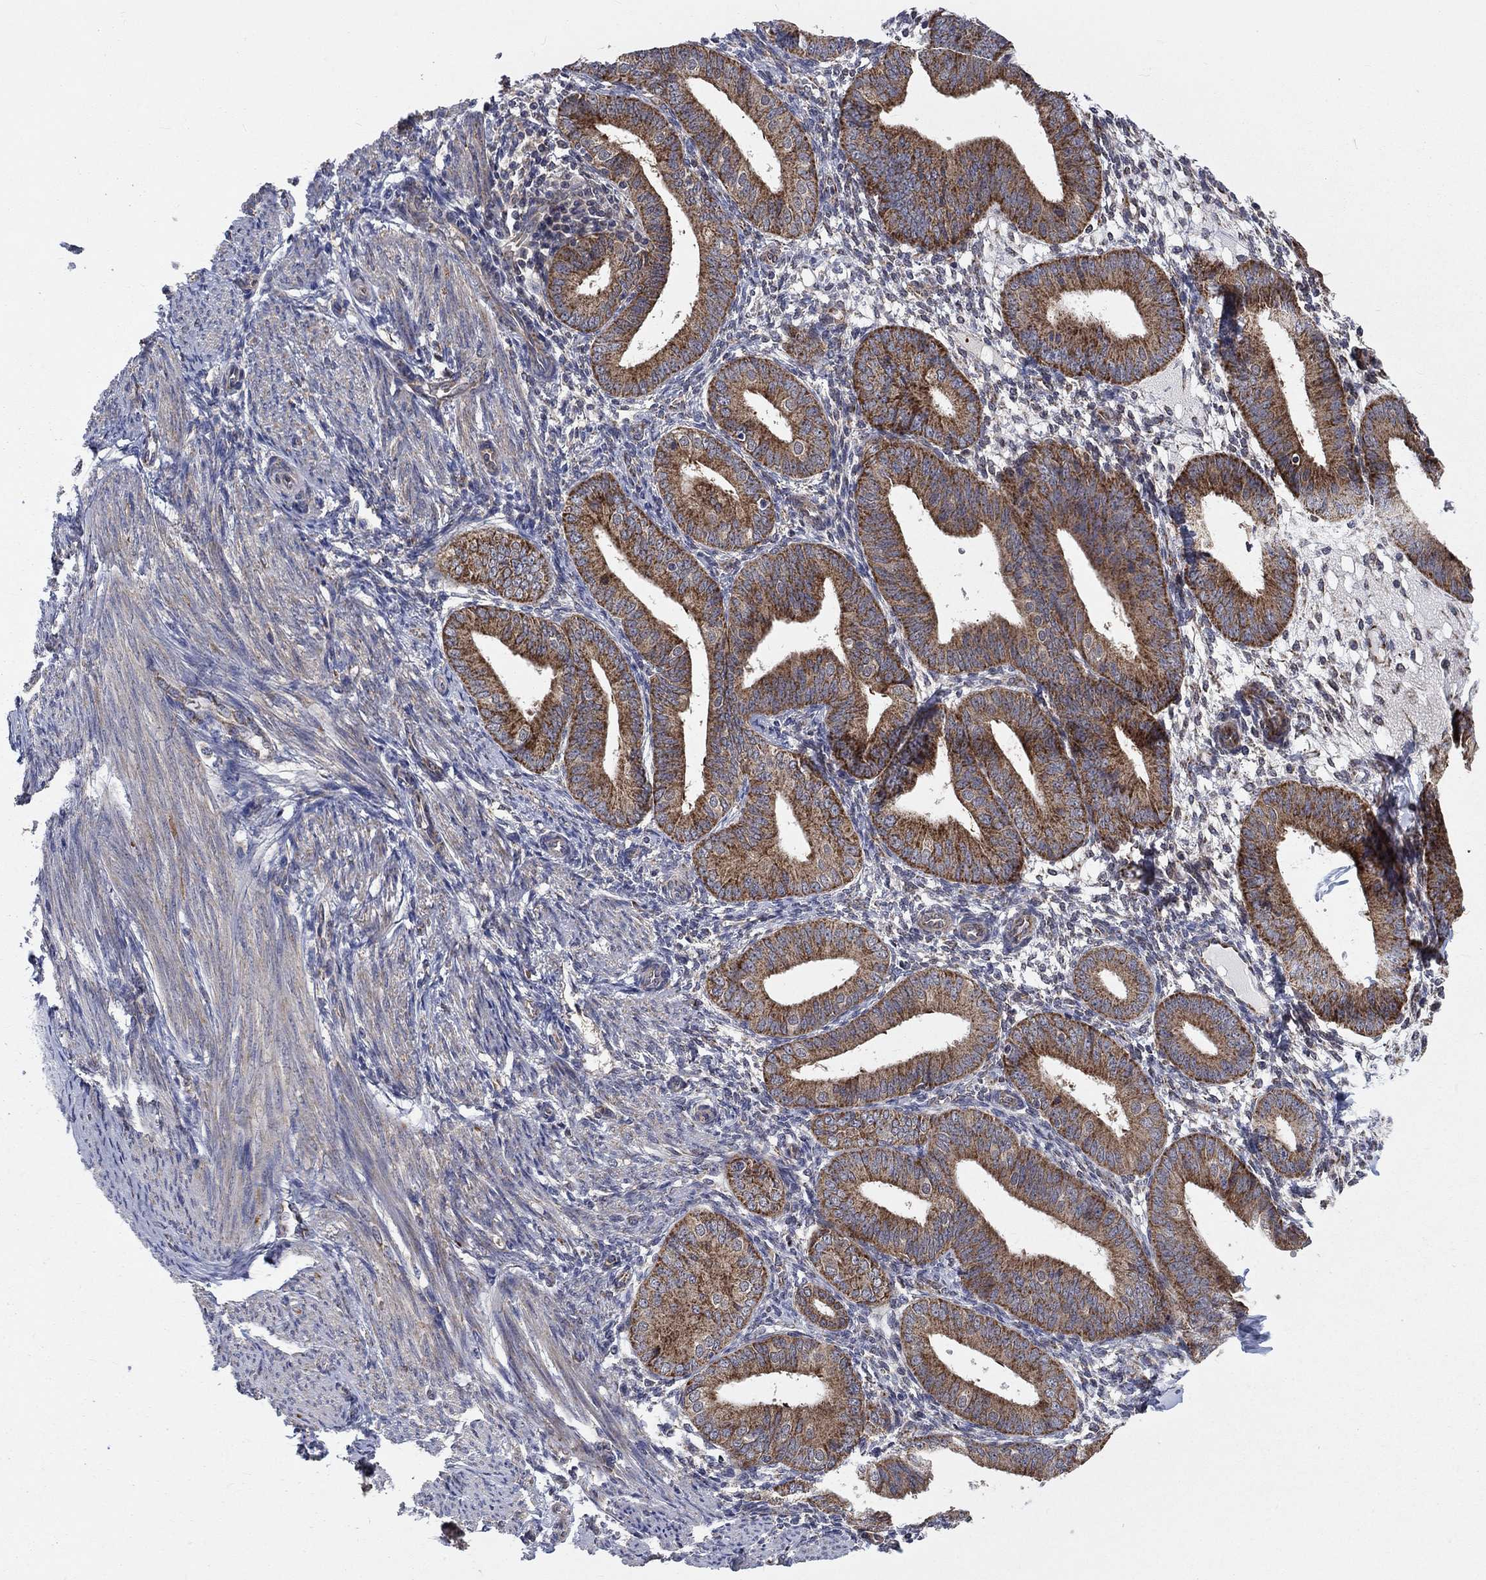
{"staining": {"intensity": "negative", "quantity": "none", "location": "none"}, "tissue": "endometrium", "cell_type": "Cells in endometrial stroma", "image_type": "normal", "snomed": [{"axis": "morphology", "description": "Normal tissue, NOS"}, {"axis": "topography", "description": "Endometrium"}], "caption": "Benign endometrium was stained to show a protein in brown. There is no significant expression in cells in endometrial stroma. (DAB (3,3'-diaminobenzidine) immunohistochemistry visualized using brightfield microscopy, high magnification).", "gene": "NME7", "patient": {"sex": "female", "age": 39}}